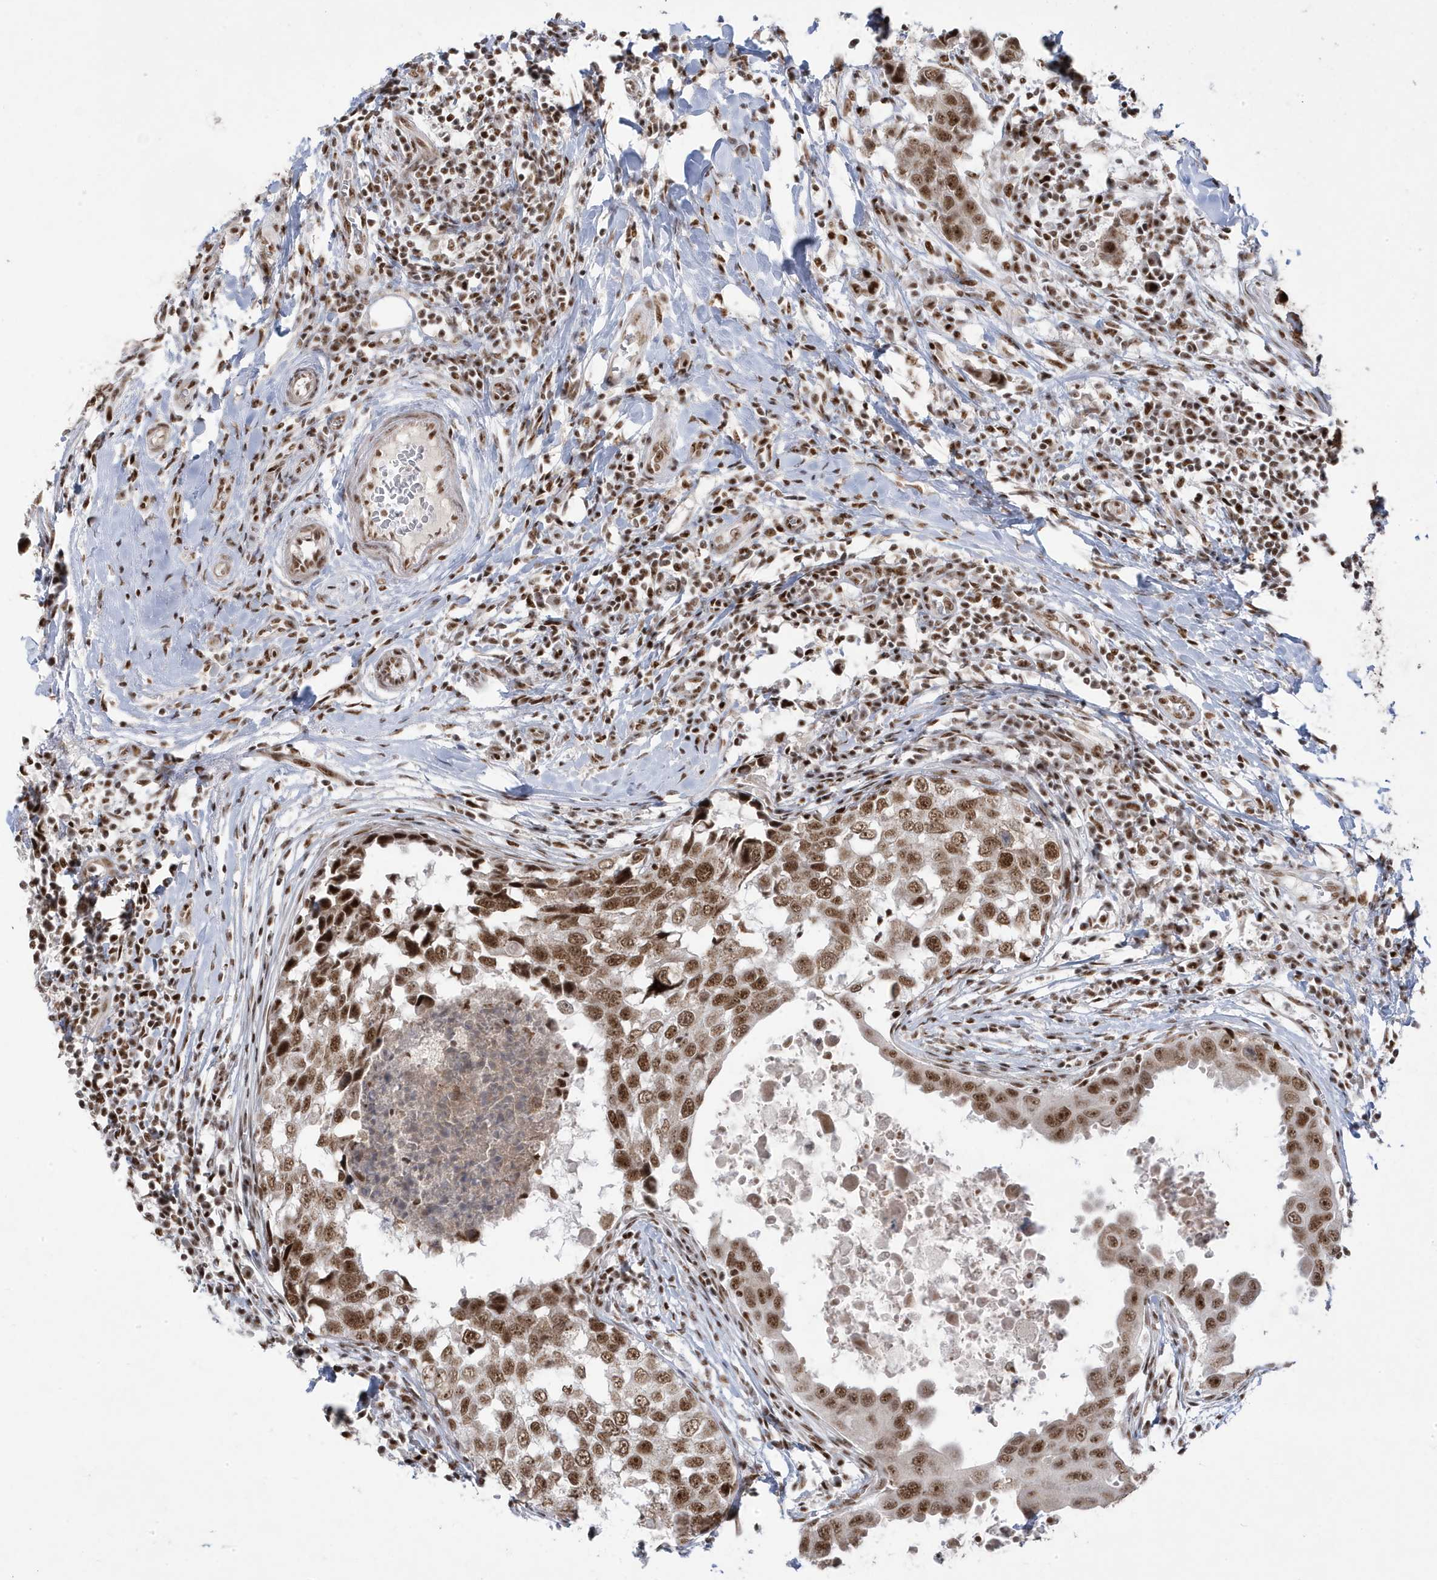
{"staining": {"intensity": "moderate", "quantity": ">75%", "location": "nuclear"}, "tissue": "breast cancer", "cell_type": "Tumor cells", "image_type": "cancer", "snomed": [{"axis": "morphology", "description": "Duct carcinoma"}, {"axis": "topography", "description": "Breast"}], "caption": "Breast cancer (intraductal carcinoma) stained with DAB immunohistochemistry demonstrates medium levels of moderate nuclear expression in approximately >75% of tumor cells.", "gene": "MTREX", "patient": {"sex": "female", "age": 27}}